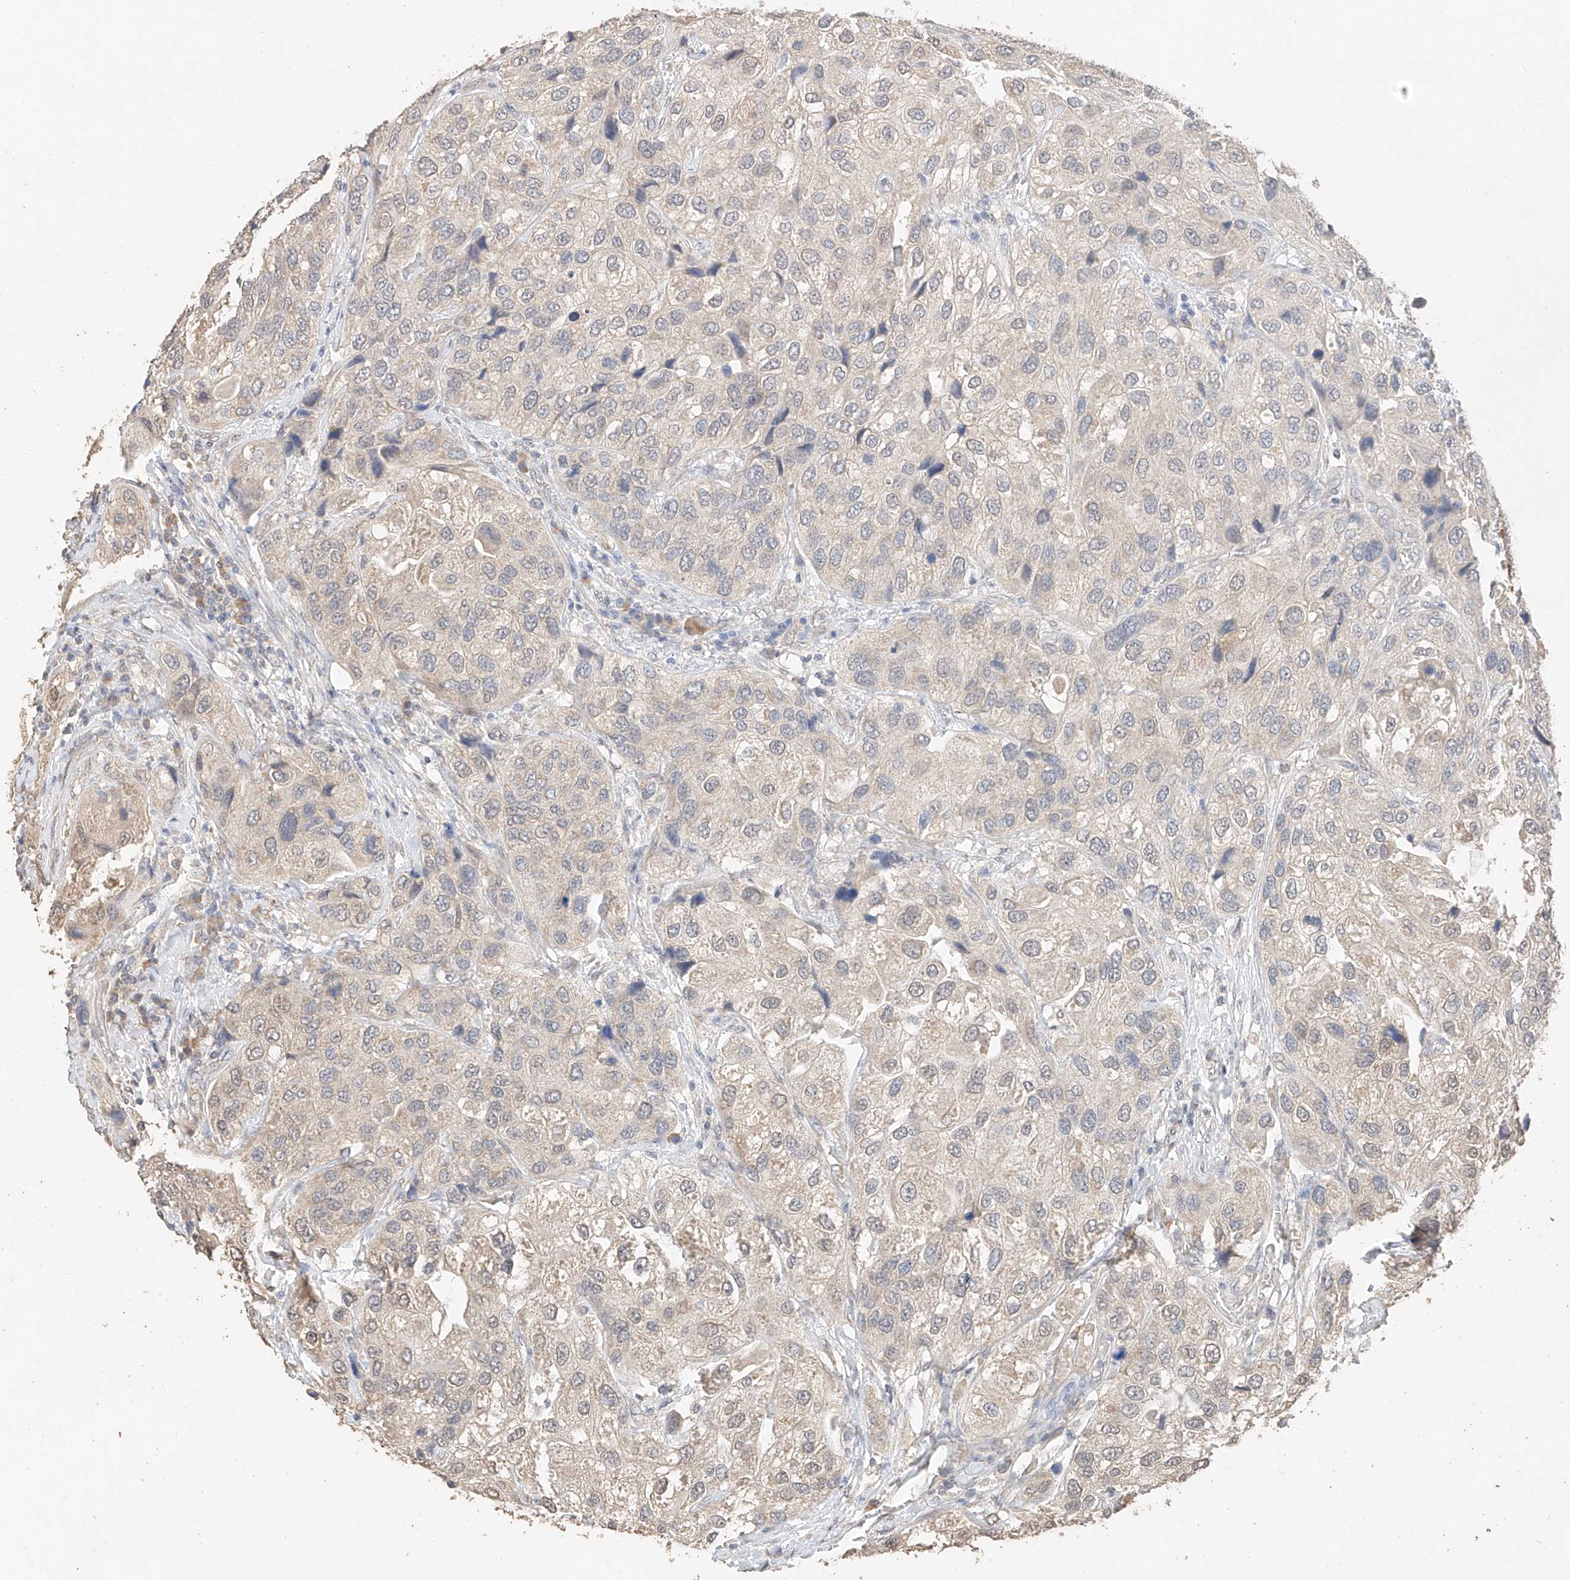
{"staining": {"intensity": "weak", "quantity": "25%-75%", "location": "cytoplasmic/membranous"}, "tissue": "urothelial cancer", "cell_type": "Tumor cells", "image_type": "cancer", "snomed": [{"axis": "morphology", "description": "Urothelial carcinoma, High grade"}, {"axis": "topography", "description": "Urinary bladder"}], "caption": "Immunohistochemistry (IHC) histopathology image of urothelial cancer stained for a protein (brown), which shows low levels of weak cytoplasmic/membranous positivity in about 25%-75% of tumor cells.", "gene": "IL22RA2", "patient": {"sex": "female", "age": 64}}